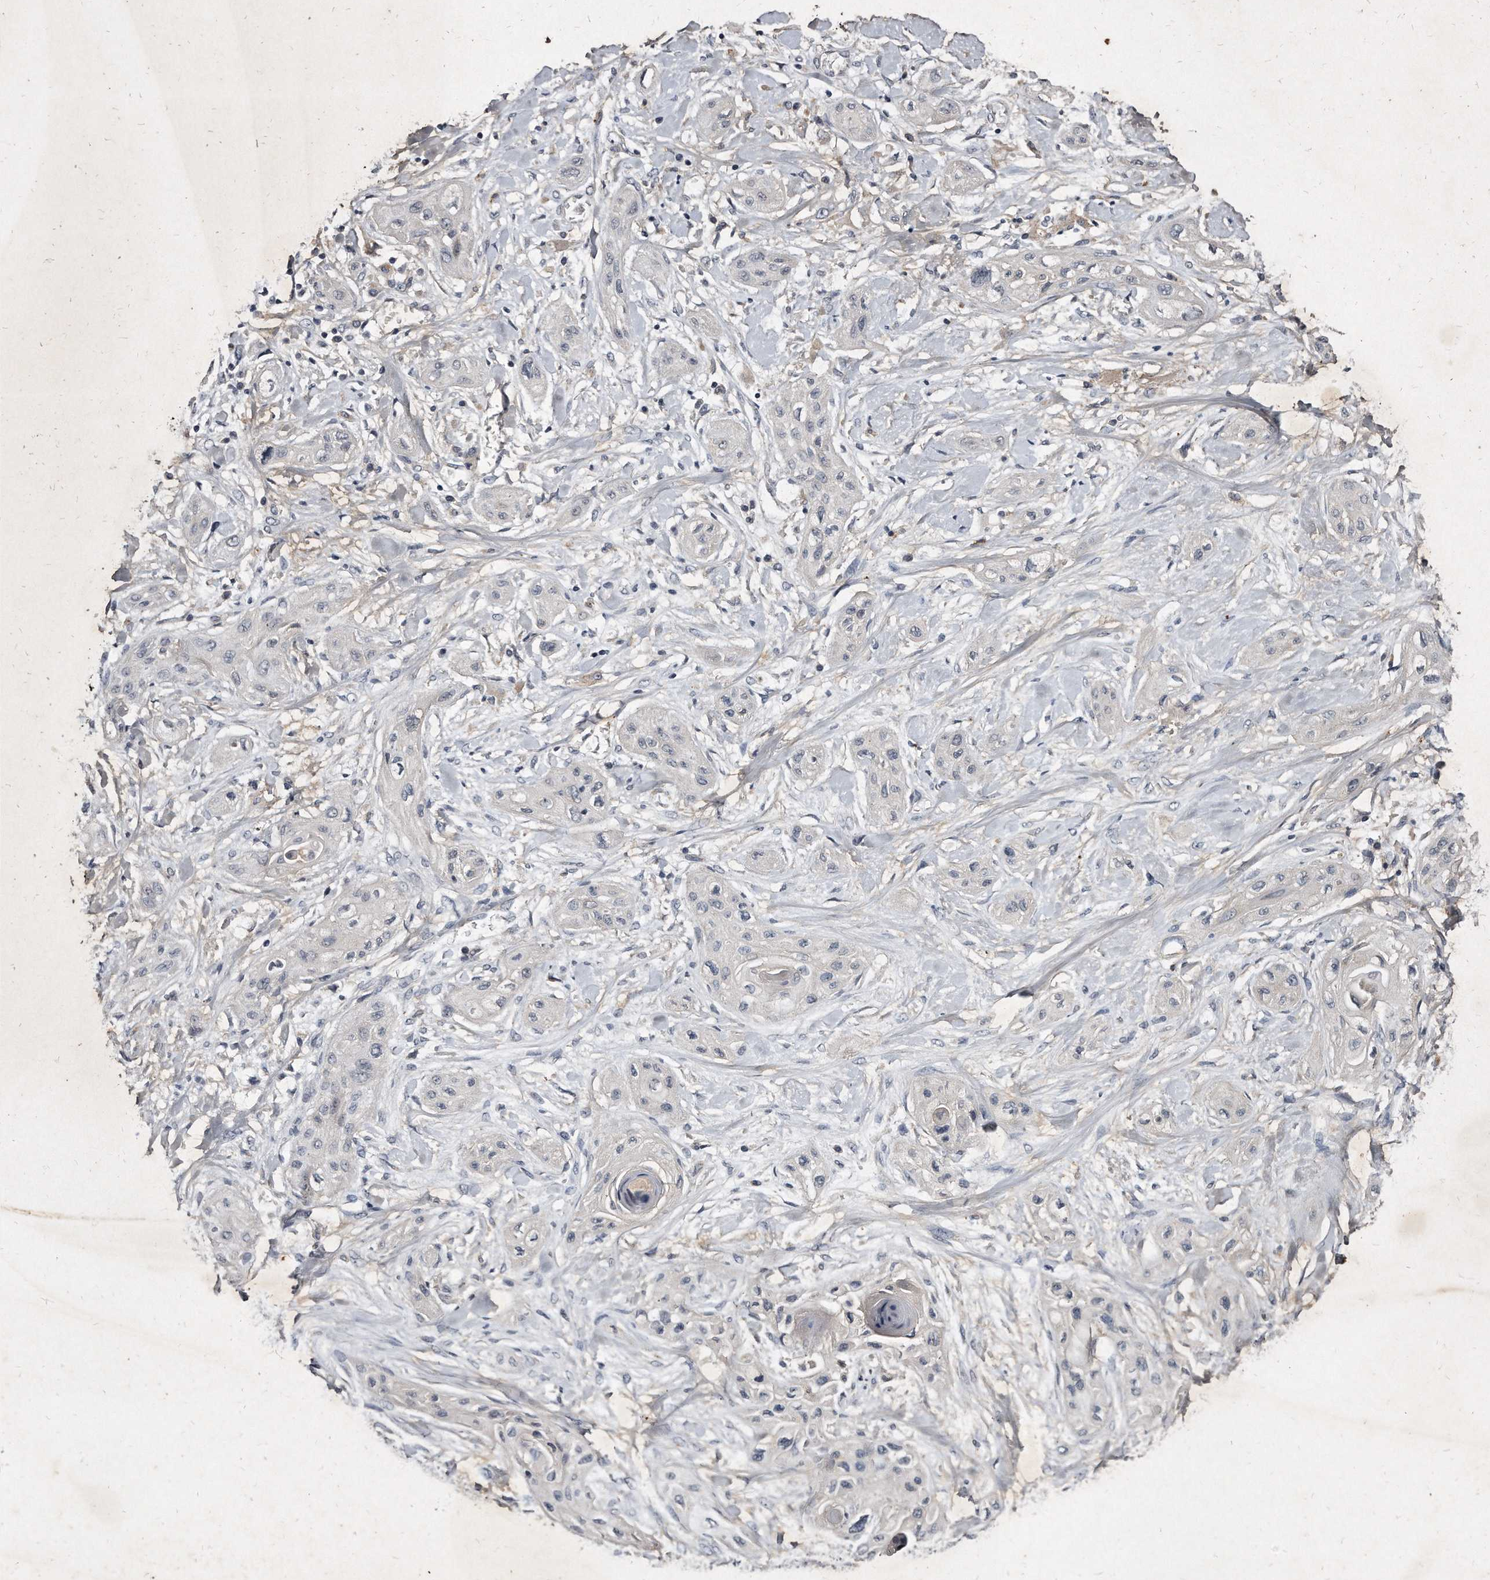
{"staining": {"intensity": "negative", "quantity": "none", "location": "none"}, "tissue": "lung cancer", "cell_type": "Tumor cells", "image_type": "cancer", "snomed": [{"axis": "morphology", "description": "Squamous cell carcinoma, NOS"}, {"axis": "topography", "description": "Lung"}], "caption": "High magnification brightfield microscopy of lung cancer (squamous cell carcinoma) stained with DAB (brown) and counterstained with hematoxylin (blue): tumor cells show no significant positivity.", "gene": "KLHDC3", "patient": {"sex": "female", "age": 47}}